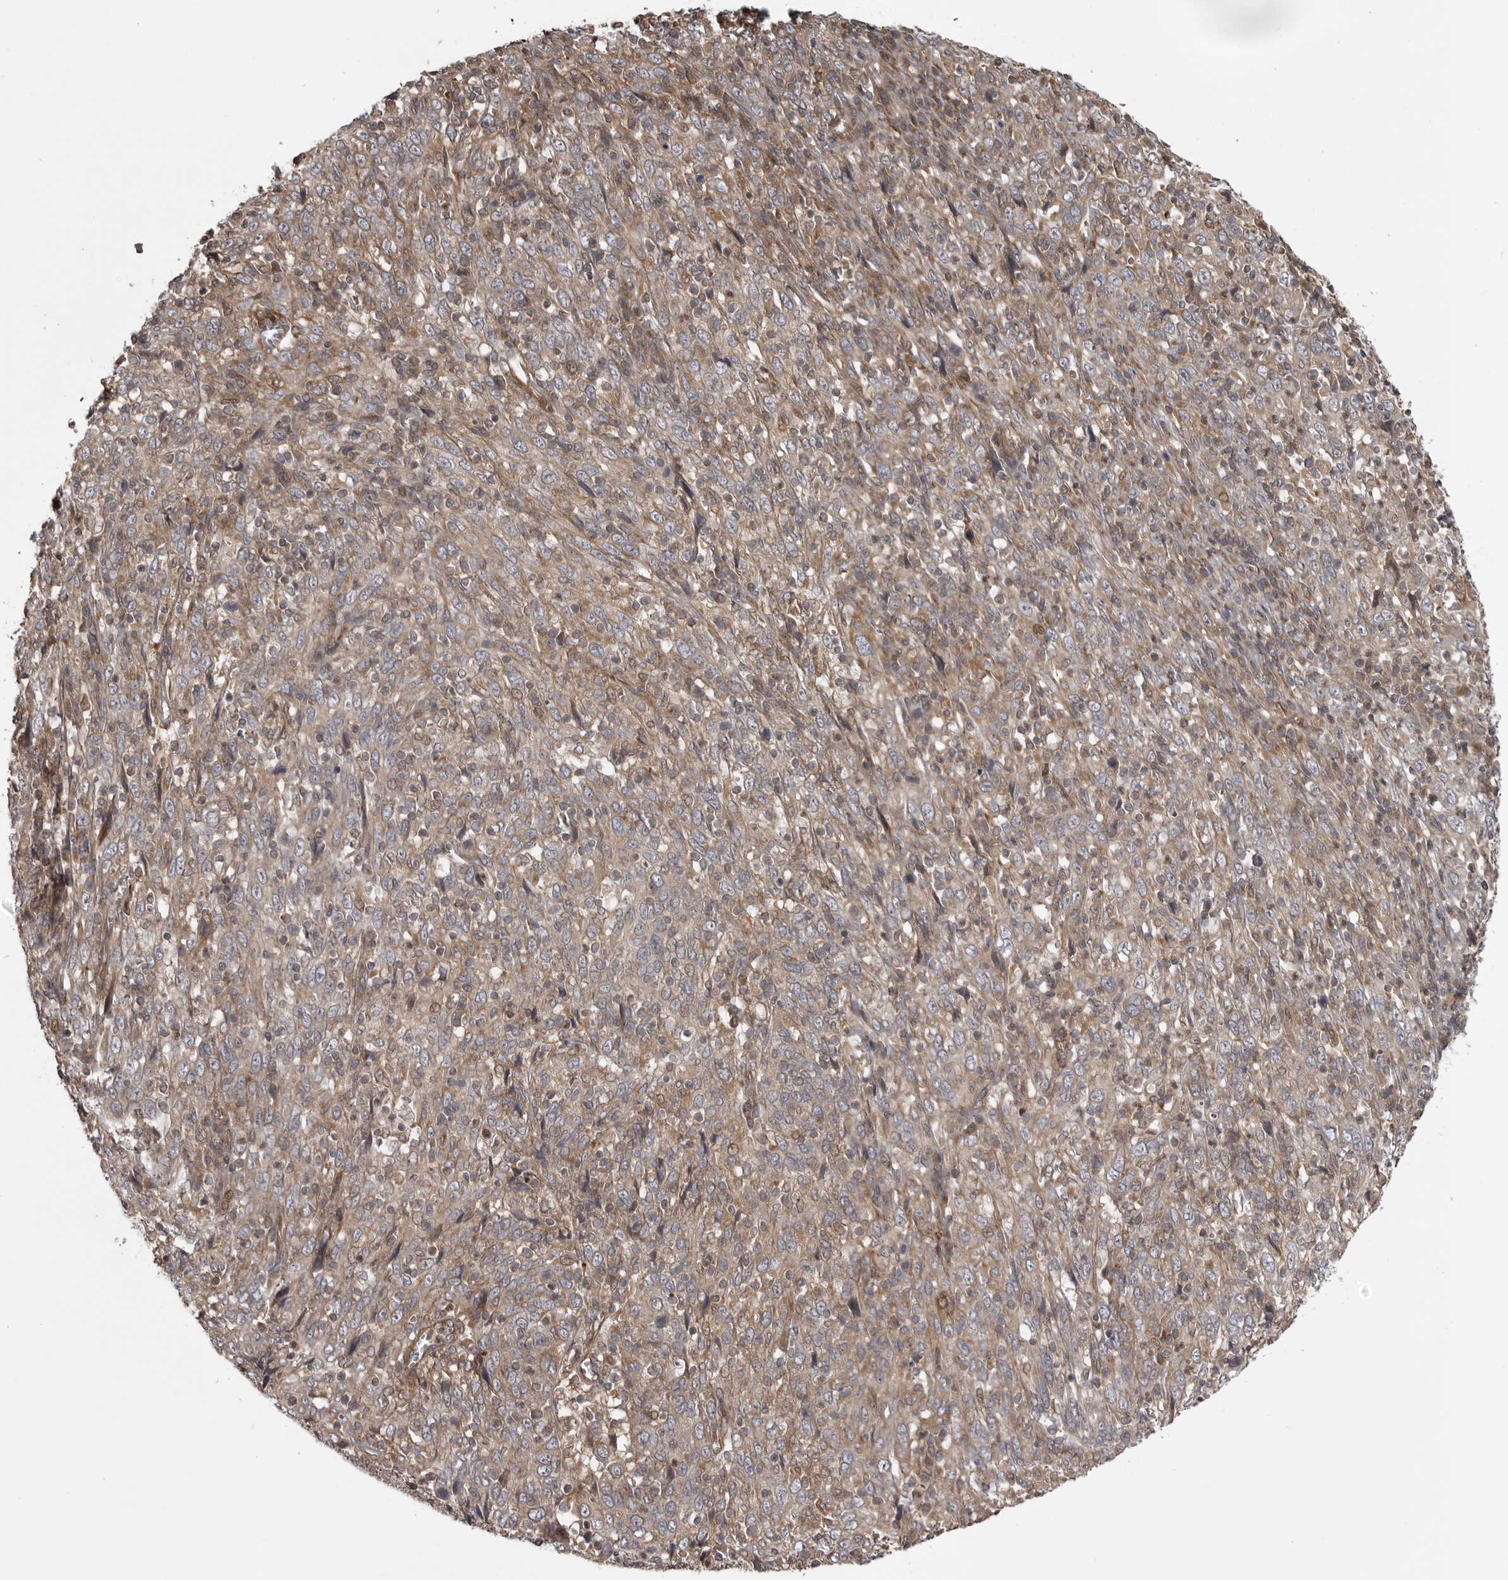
{"staining": {"intensity": "weak", "quantity": "25%-75%", "location": "cytoplasmic/membranous"}, "tissue": "cervical cancer", "cell_type": "Tumor cells", "image_type": "cancer", "snomed": [{"axis": "morphology", "description": "Squamous cell carcinoma, NOS"}, {"axis": "topography", "description": "Cervix"}], "caption": "High-magnification brightfield microscopy of cervical squamous cell carcinoma stained with DAB (3,3'-diaminobenzidine) (brown) and counterstained with hematoxylin (blue). tumor cells exhibit weak cytoplasmic/membranous staining is present in about25%-75% of cells. (DAB (3,3'-diaminobenzidine) IHC, brown staining for protein, blue staining for nuclei).", "gene": "ZNRF1", "patient": {"sex": "female", "age": 46}}